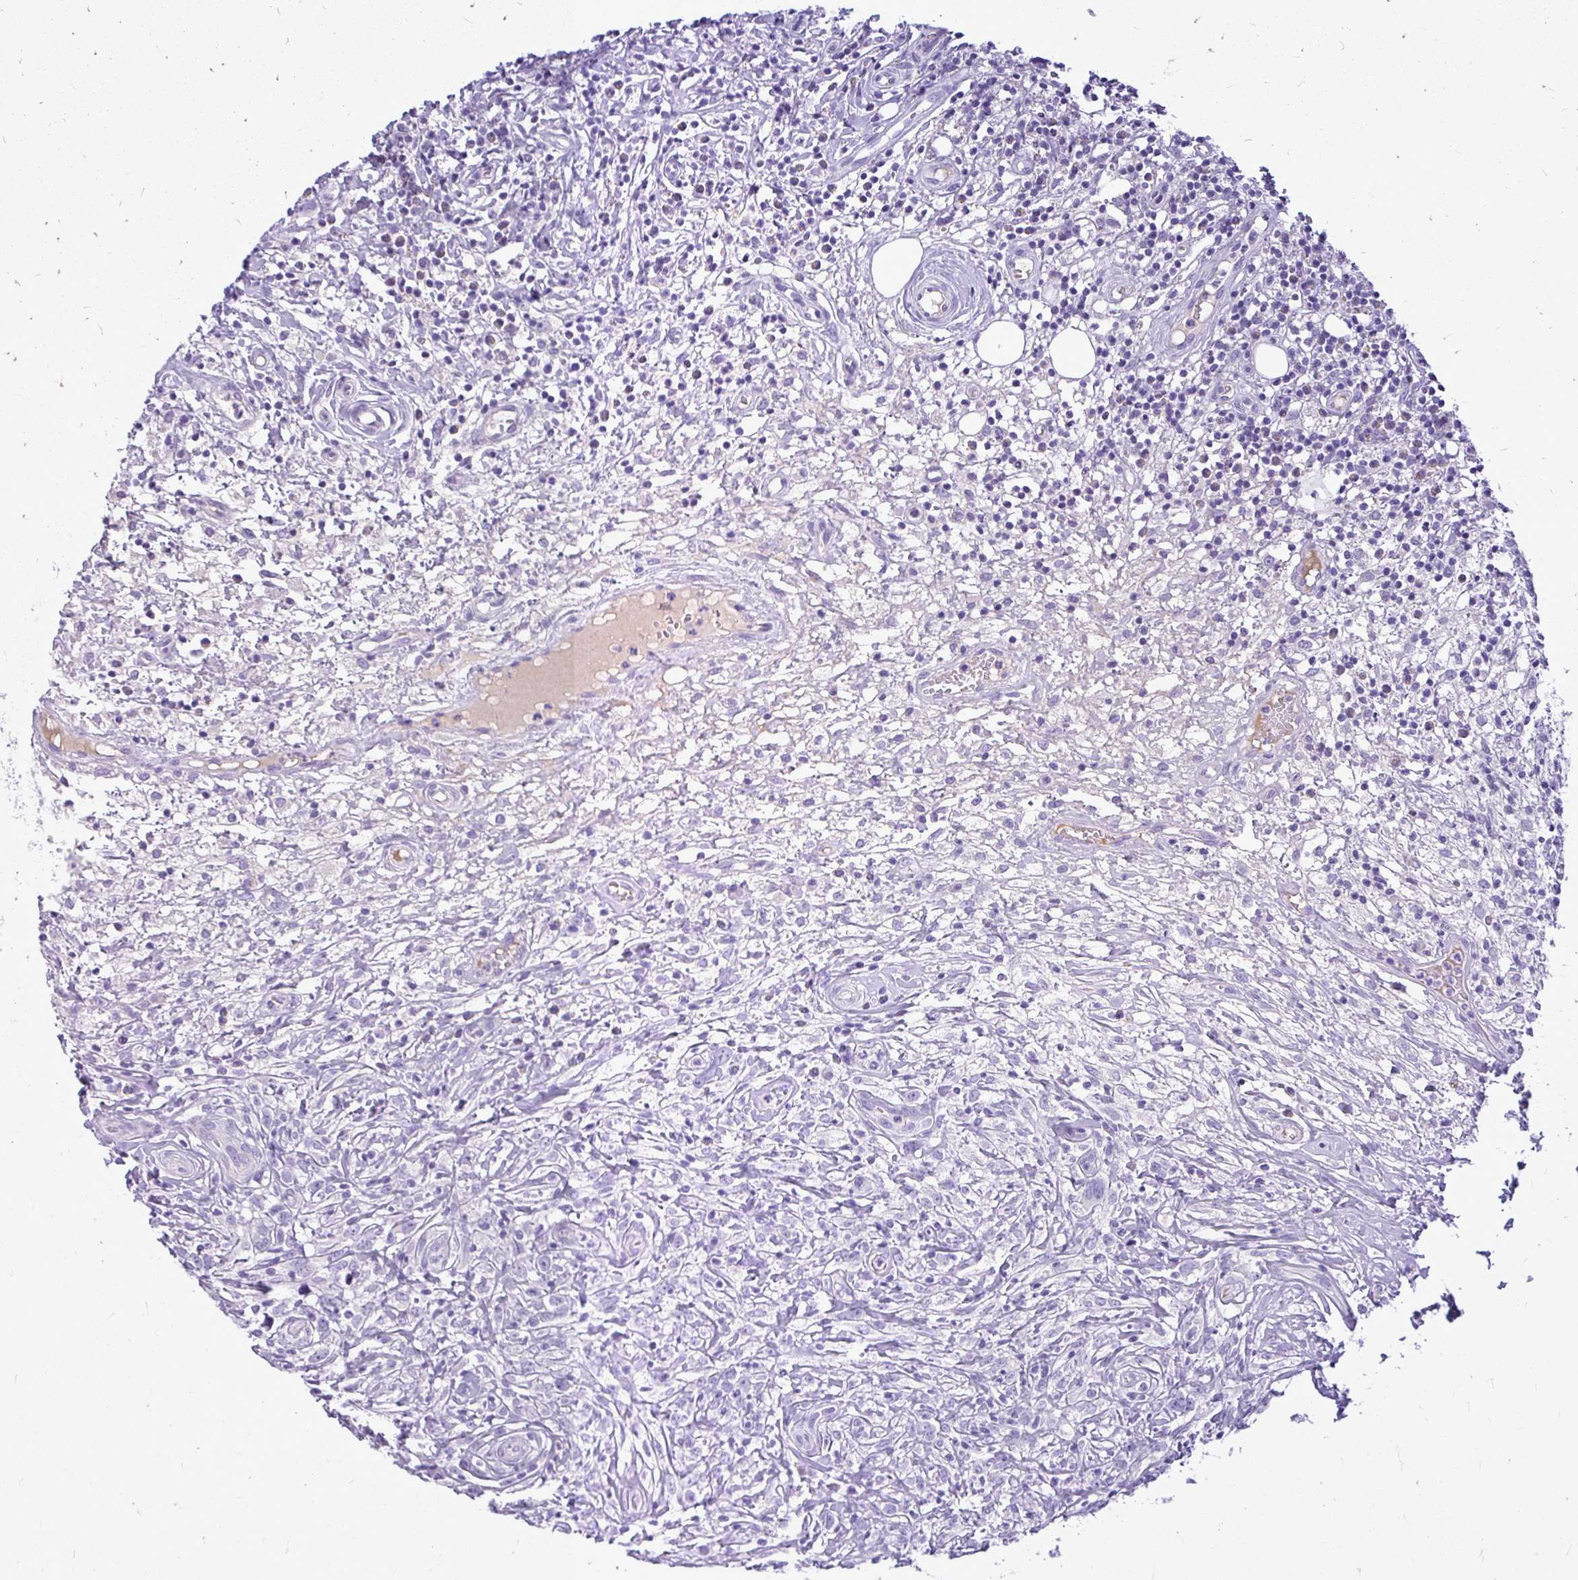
{"staining": {"intensity": "negative", "quantity": "none", "location": "none"}, "tissue": "lymphoma", "cell_type": "Tumor cells", "image_type": "cancer", "snomed": [{"axis": "morphology", "description": "Hodgkin's disease, NOS"}, {"axis": "topography", "description": "No Tissue"}], "caption": "Tumor cells are negative for brown protein staining in Hodgkin's disease.", "gene": "MAP1LC3A", "patient": {"sex": "female", "age": 21}}